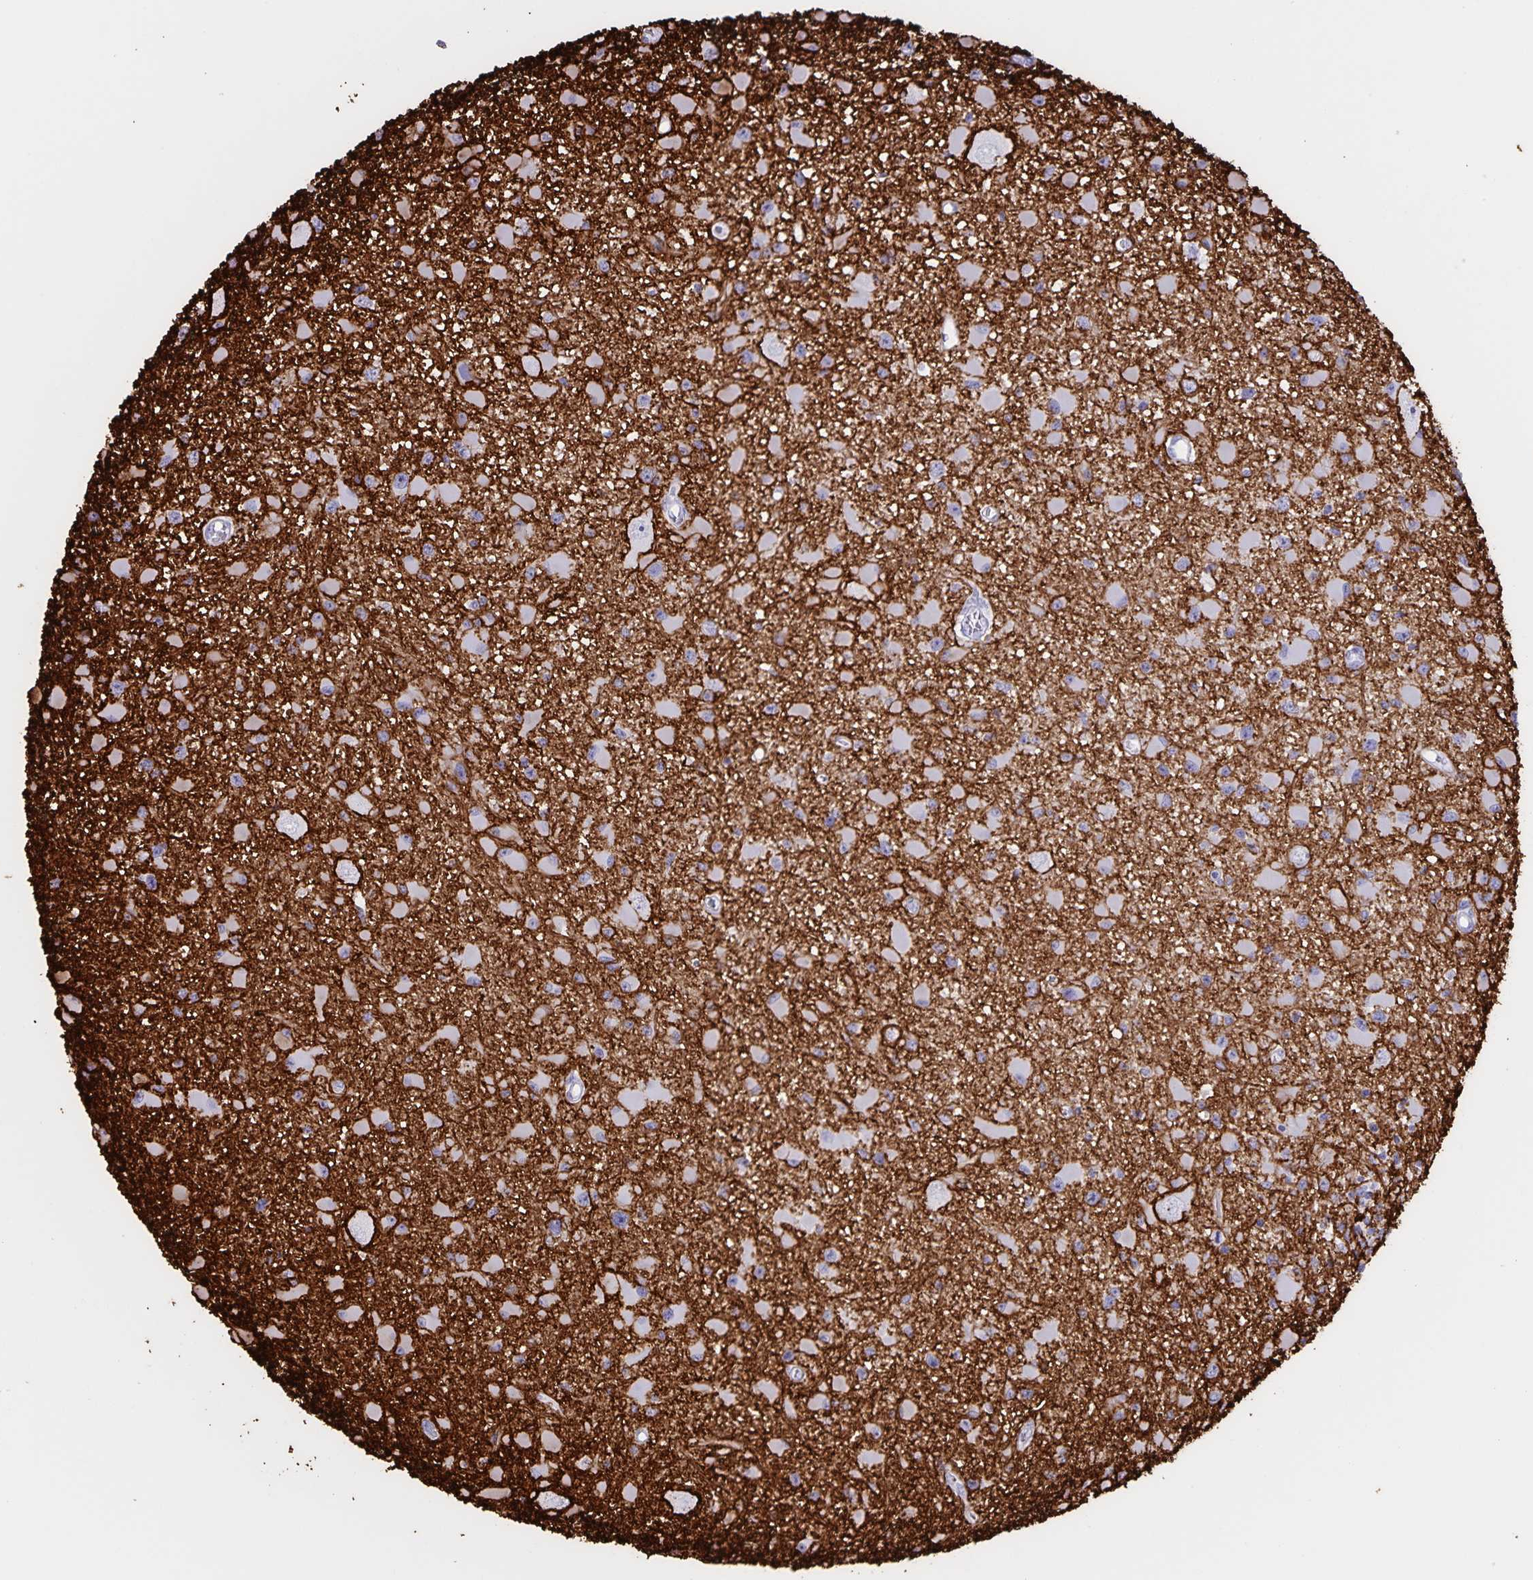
{"staining": {"intensity": "negative", "quantity": "none", "location": "none"}, "tissue": "glioma", "cell_type": "Tumor cells", "image_type": "cancer", "snomed": [{"axis": "morphology", "description": "Glioma, malignant, High grade"}, {"axis": "topography", "description": "Brain"}], "caption": "A photomicrograph of human malignant glioma (high-grade) is negative for staining in tumor cells.", "gene": "AQP4", "patient": {"sex": "male", "age": 54}}